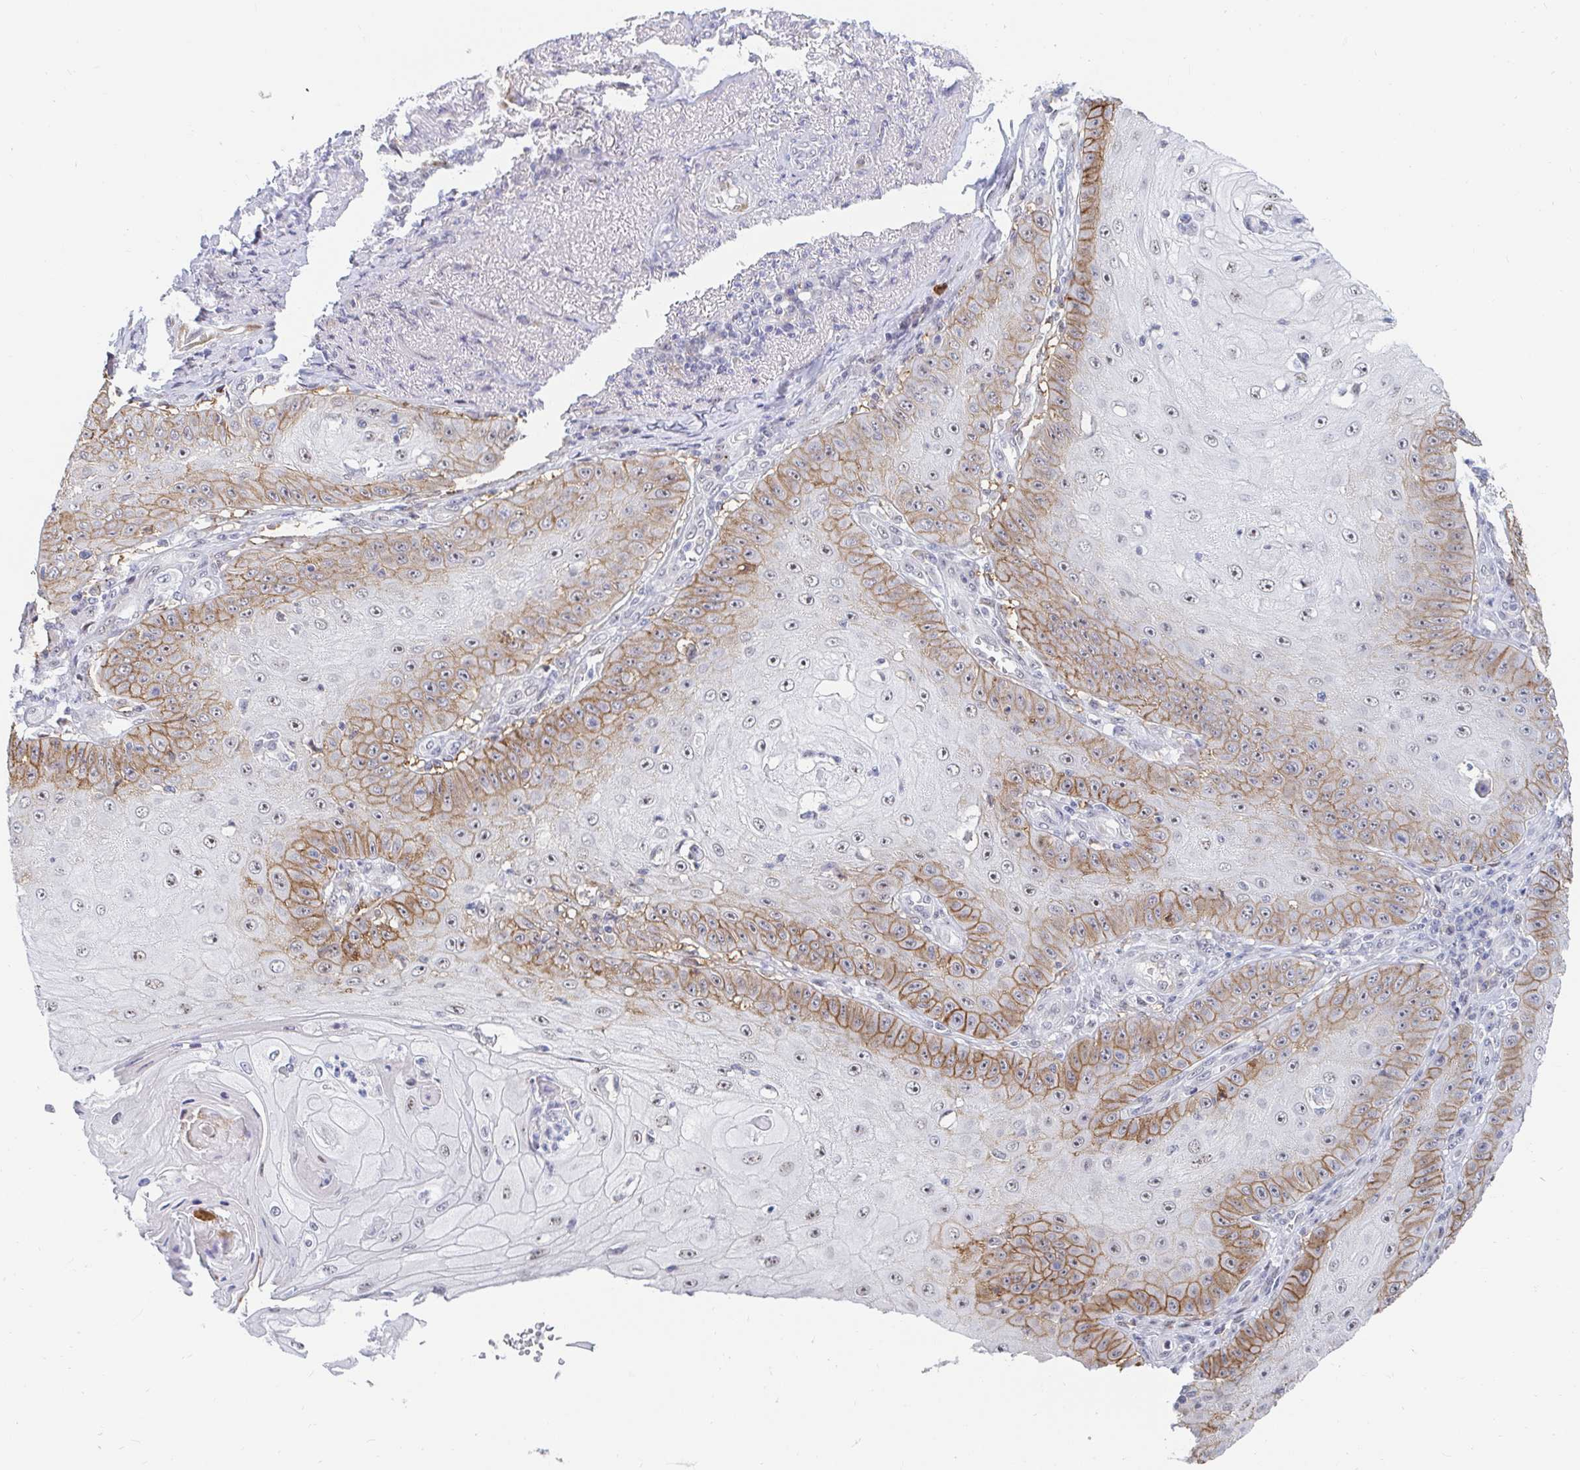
{"staining": {"intensity": "moderate", "quantity": "25%-75%", "location": "cytoplasmic/membranous"}, "tissue": "skin cancer", "cell_type": "Tumor cells", "image_type": "cancer", "snomed": [{"axis": "morphology", "description": "Squamous cell carcinoma, NOS"}, {"axis": "topography", "description": "Skin"}], "caption": "Brown immunohistochemical staining in human skin cancer displays moderate cytoplasmic/membranous expression in about 25%-75% of tumor cells.", "gene": "COL28A1", "patient": {"sex": "male", "age": 70}}